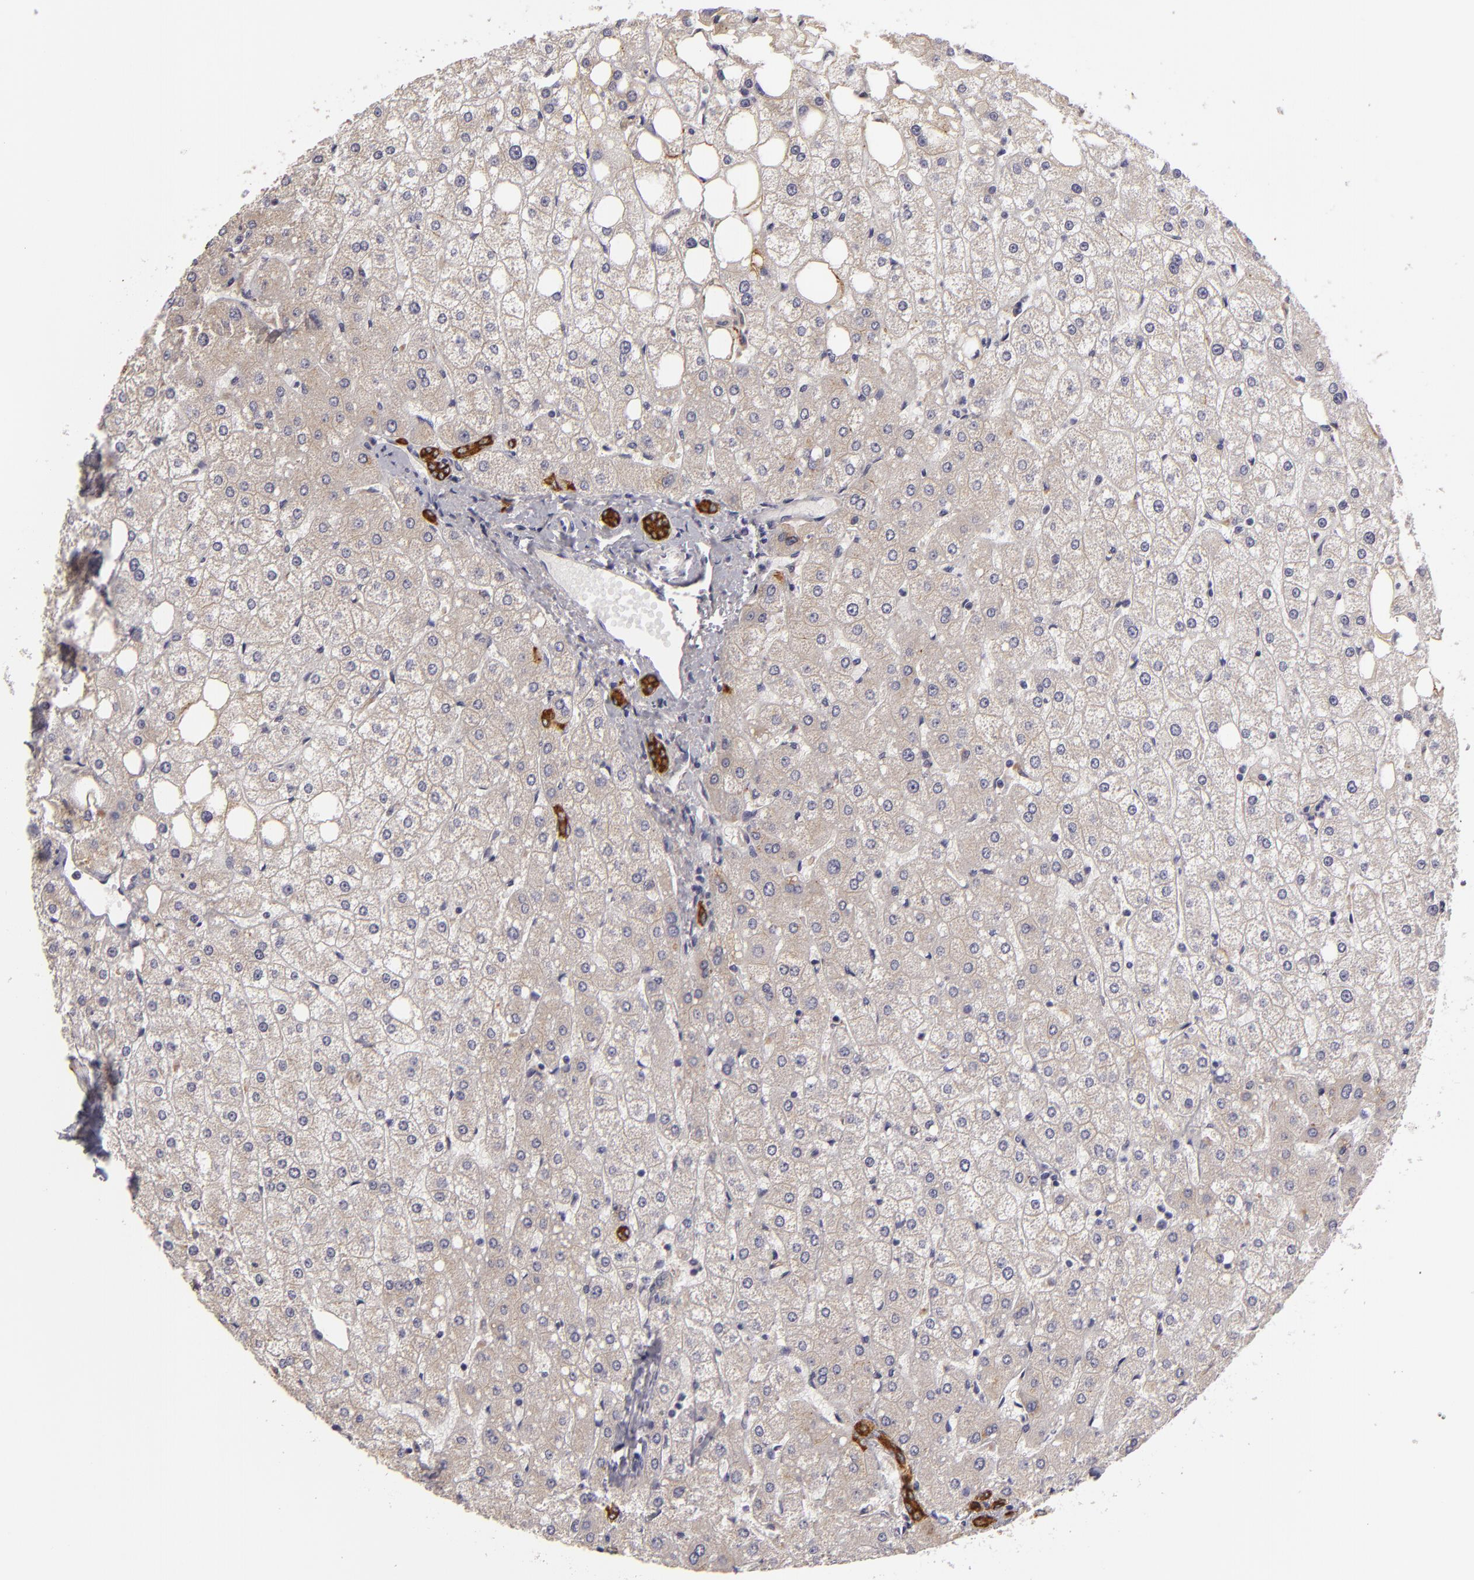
{"staining": {"intensity": "strong", "quantity": ">75%", "location": "cytoplasmic/membranous"}, "tissue": "liver", "cell_type": "Cholangiocytes", "image_type": "normal", "snomed": [{"axis": "morphology", "description": "Normal tissue, NOS"}, {"axis": "topography", "description": "Liver"}], "caption": "A brown stain highlights strong cytoplasmic/membranous staining of a protein in cholangiocytes of unremarkable human liver.", "gene": "EFS", "patient": {"sex": "male", "age": 35}}